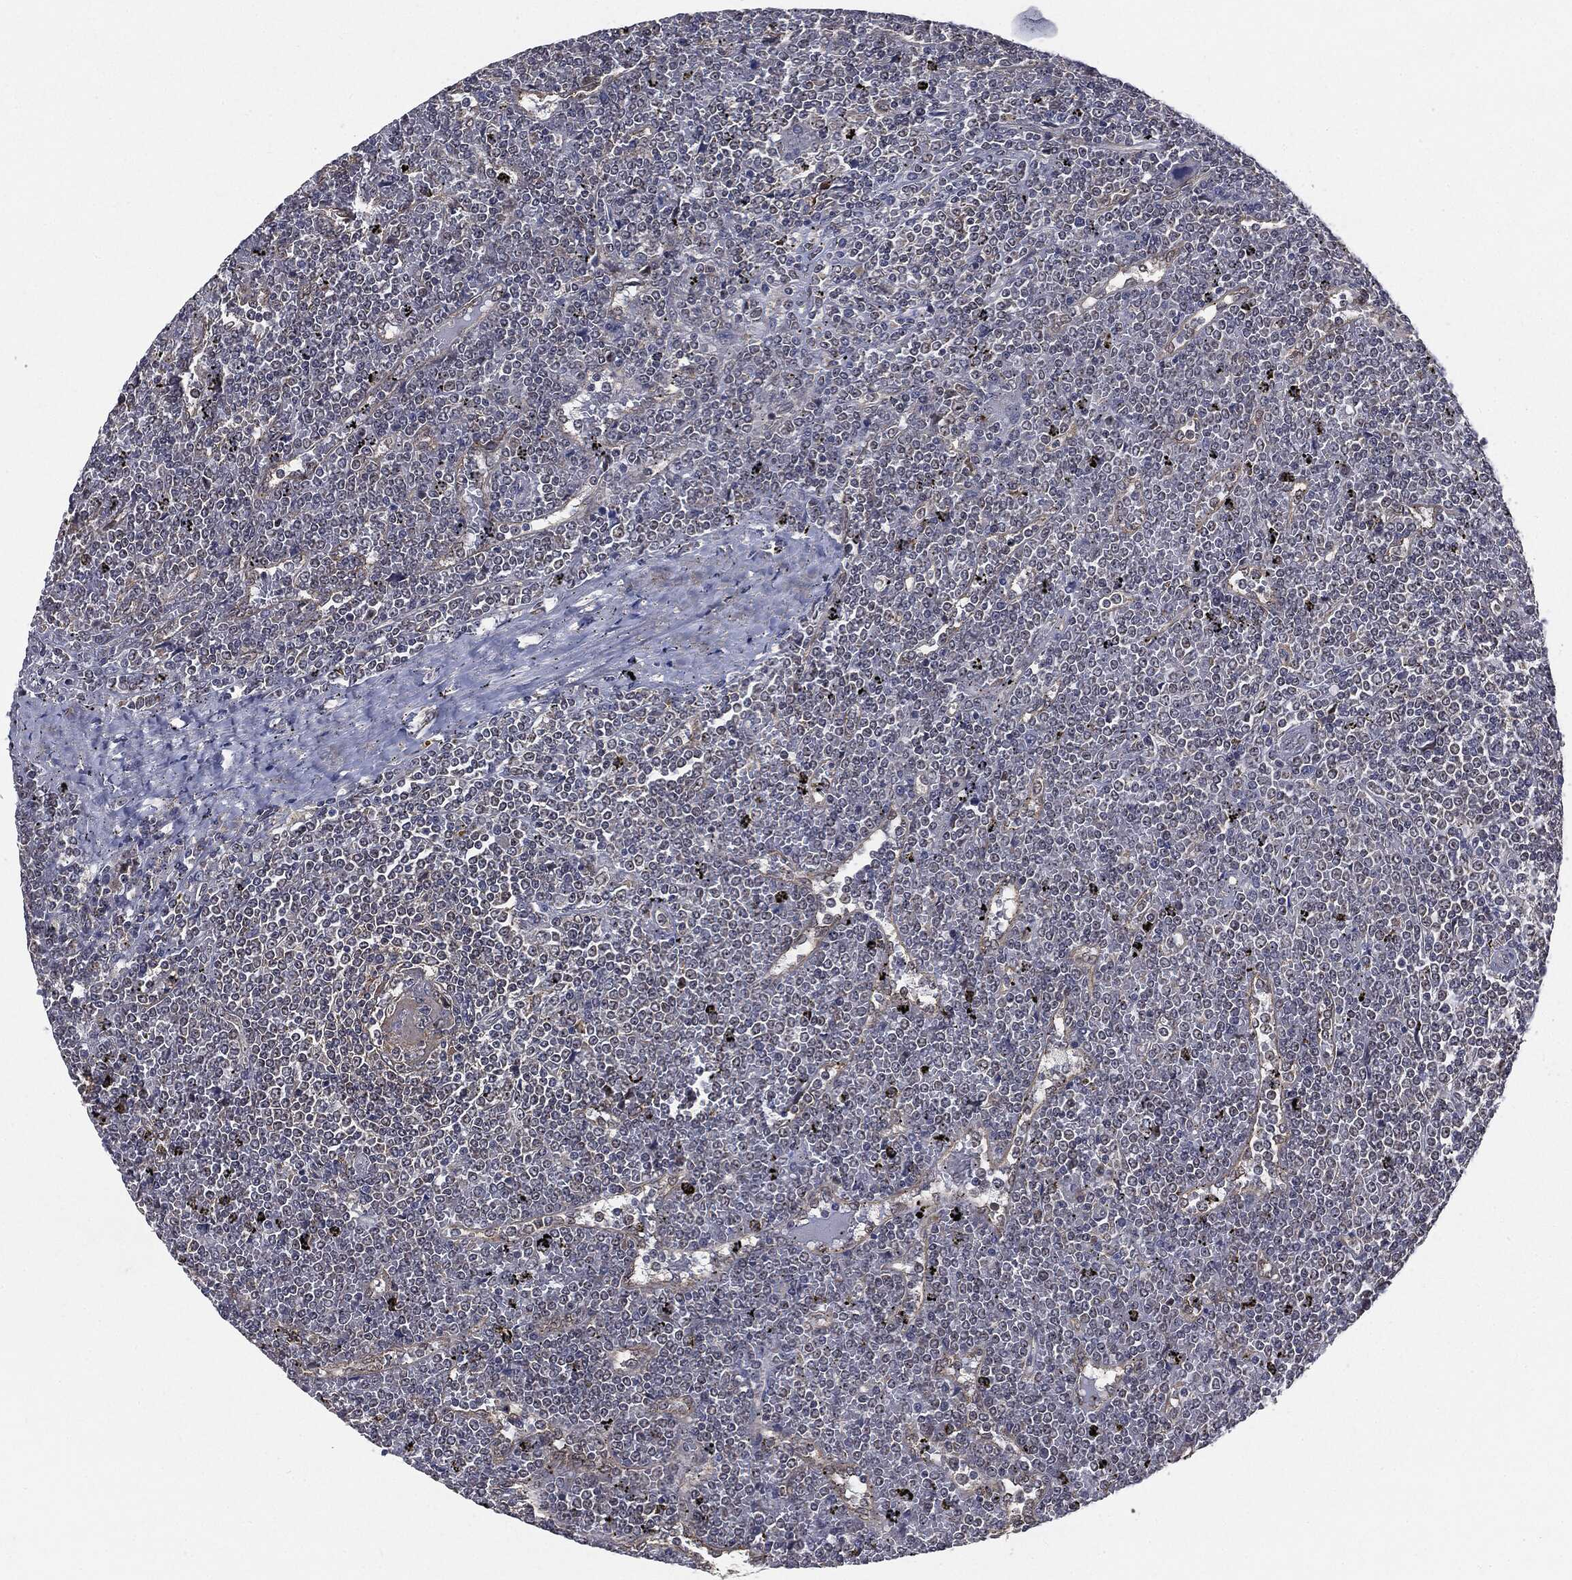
{"staining": {"intensity": "negative", "quantity": "none", "location": "none"}, "tissue": "lymphoma", "cell_type": "Tumor cells", "image_type": "cancer", "snomed": [{"axis": "morphology", "description": "Malignant lymphoma, non-Hodgkin's type, Low grade"}, {"axis": "topography", "description": "Spleen"}], "caption": "A micrograph of human malignant lymphoma, non-Hodgkin's type (low-grade) is negative for staining in tumor cells. Nuclei are stained in blue.", "gene": "TRMT1L", "patient": {"sex": "female", "age": 19}}